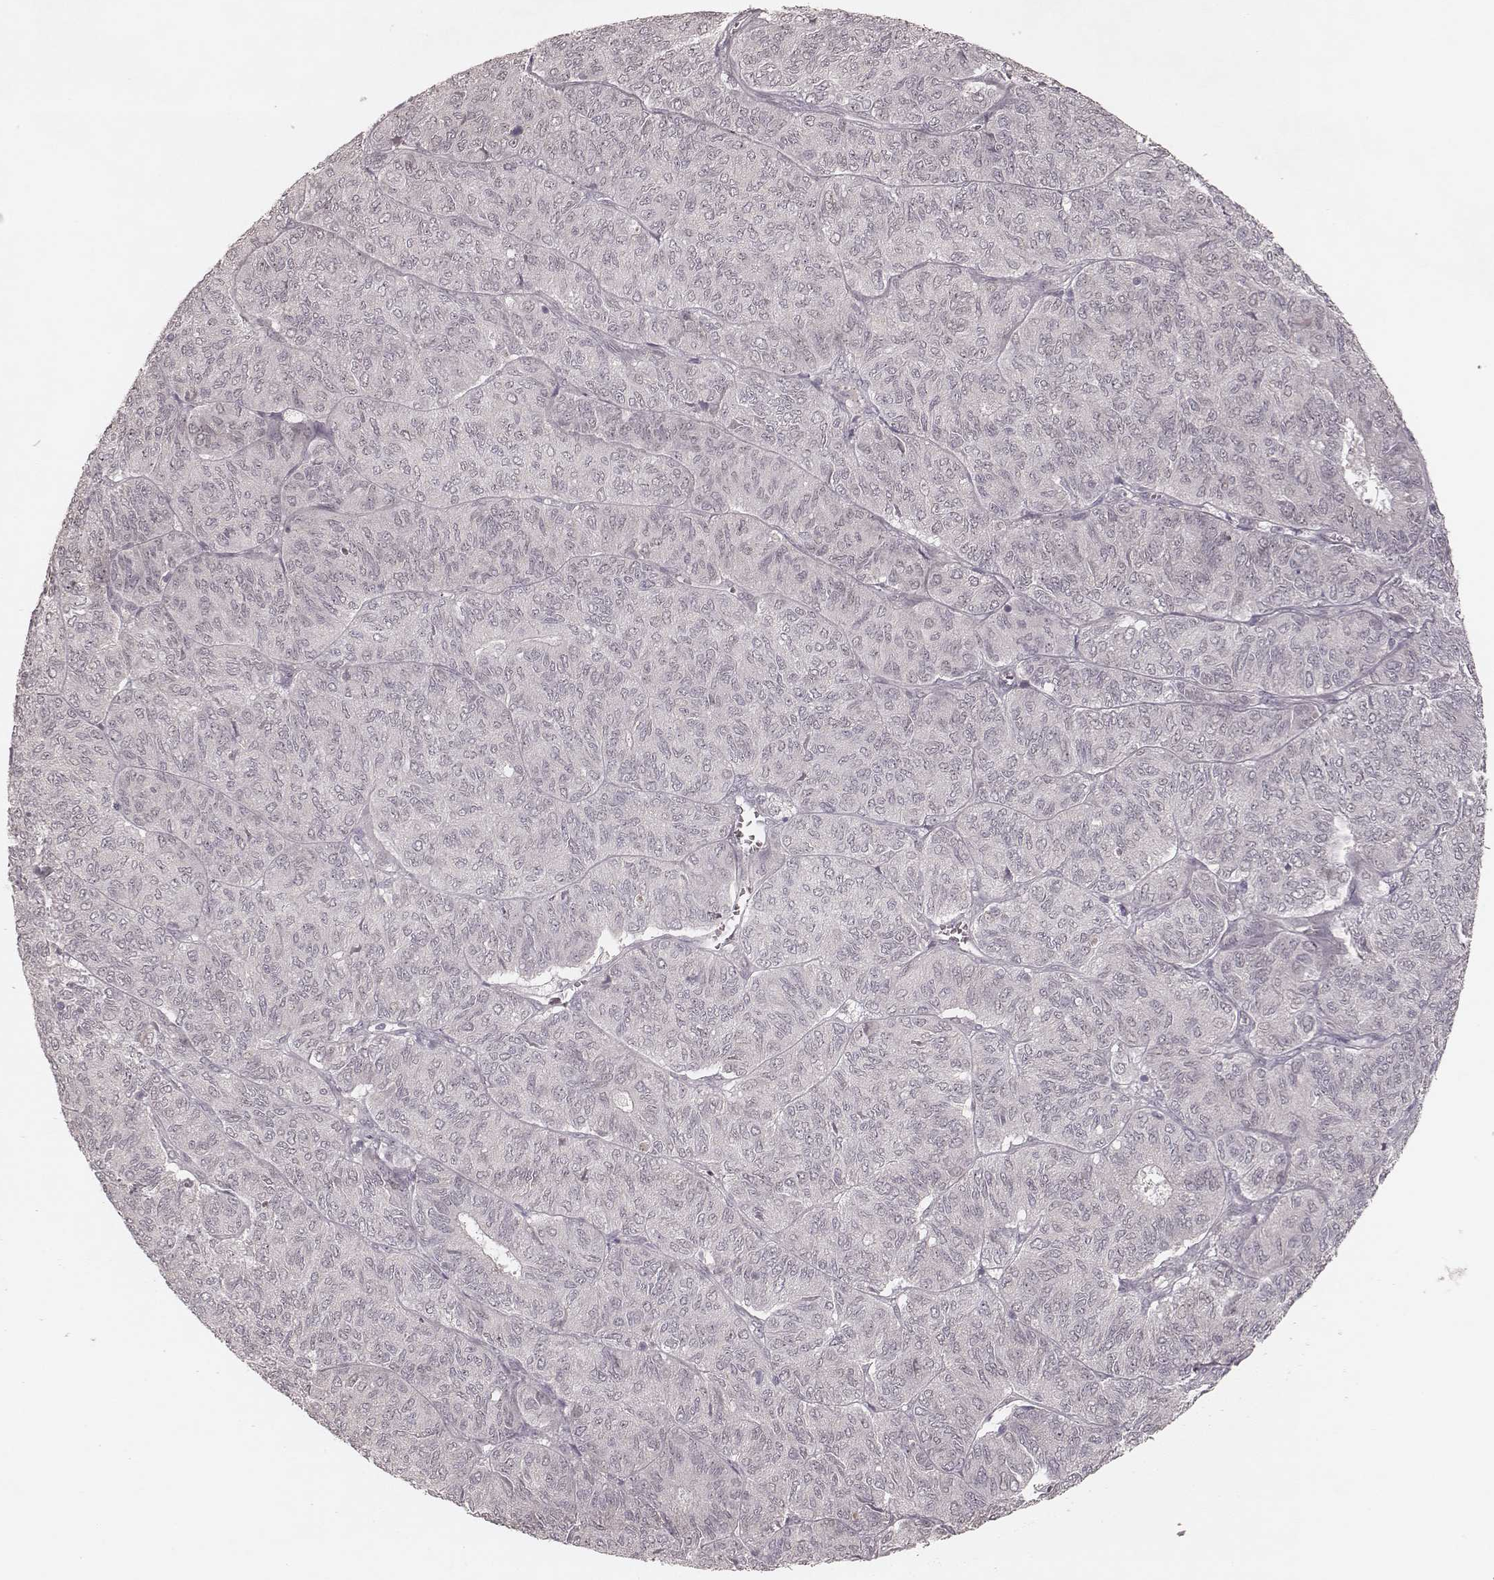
{"staining": {"intensity": "negative", "quantity": "none", "location": "none"}, "tissue": "ovarian cancer", "cell_type": "Tumor cells", "image_type": "cancer", "snomed": [{"axis": "morphology", "description": "Carcinoma, endometroid"}, {"axis": "topography", "description": "Ovary"}], "caption": "An image of human endometroid carcinoma (ovarian) is negative for staining in tumor cells. (DAB (3,3'-diaminobenzidine) IHC with hematoxylin counter stain).", "gene": "FAM13B", "patient": {"sex": "female", "age": 80}}